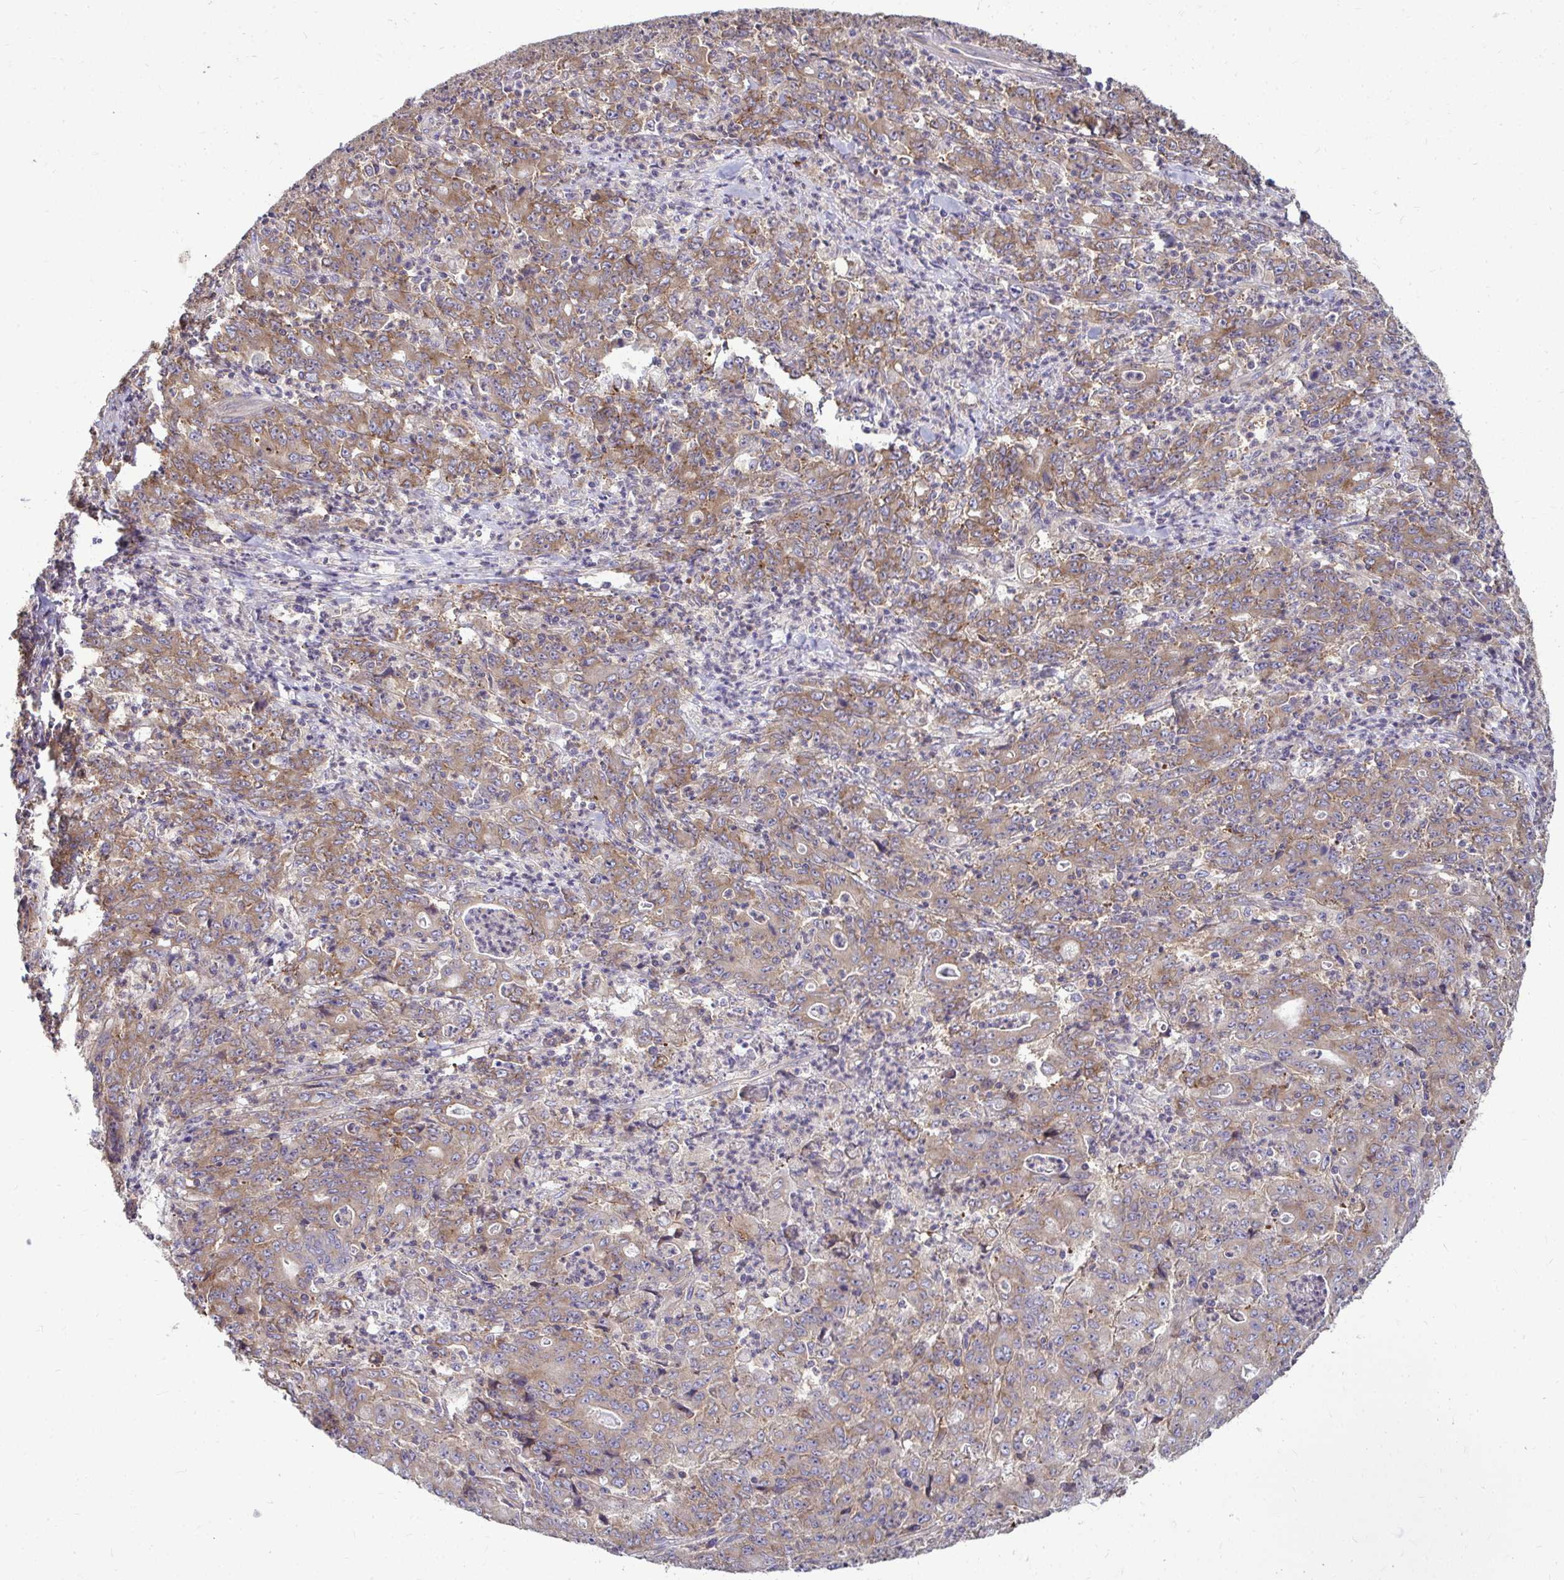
{"staining": {"intensity": "moderate", "quantity": ">75%", "location": "cytoplasmic/membranous"}, "tissue": "stomach cancer", "cell_type": "Tumor cells", "image_type": "cancer", "snomed": [{"axis": "morphology", "description": "Adenocarcinoma, NOS"}, {"axis": "topography", "description": "Stomach, lower"}], "caption": "IHC (DAB) staining of stomach adenocarcinoma reveals moderate cytoplasmic/membranous protein staining in about >75% of tumor cells. (Brightfield microscopy of DAB IHC at high magnification).", "gene": "FMR1", "patient": {"sex": "female", "age": 71}}